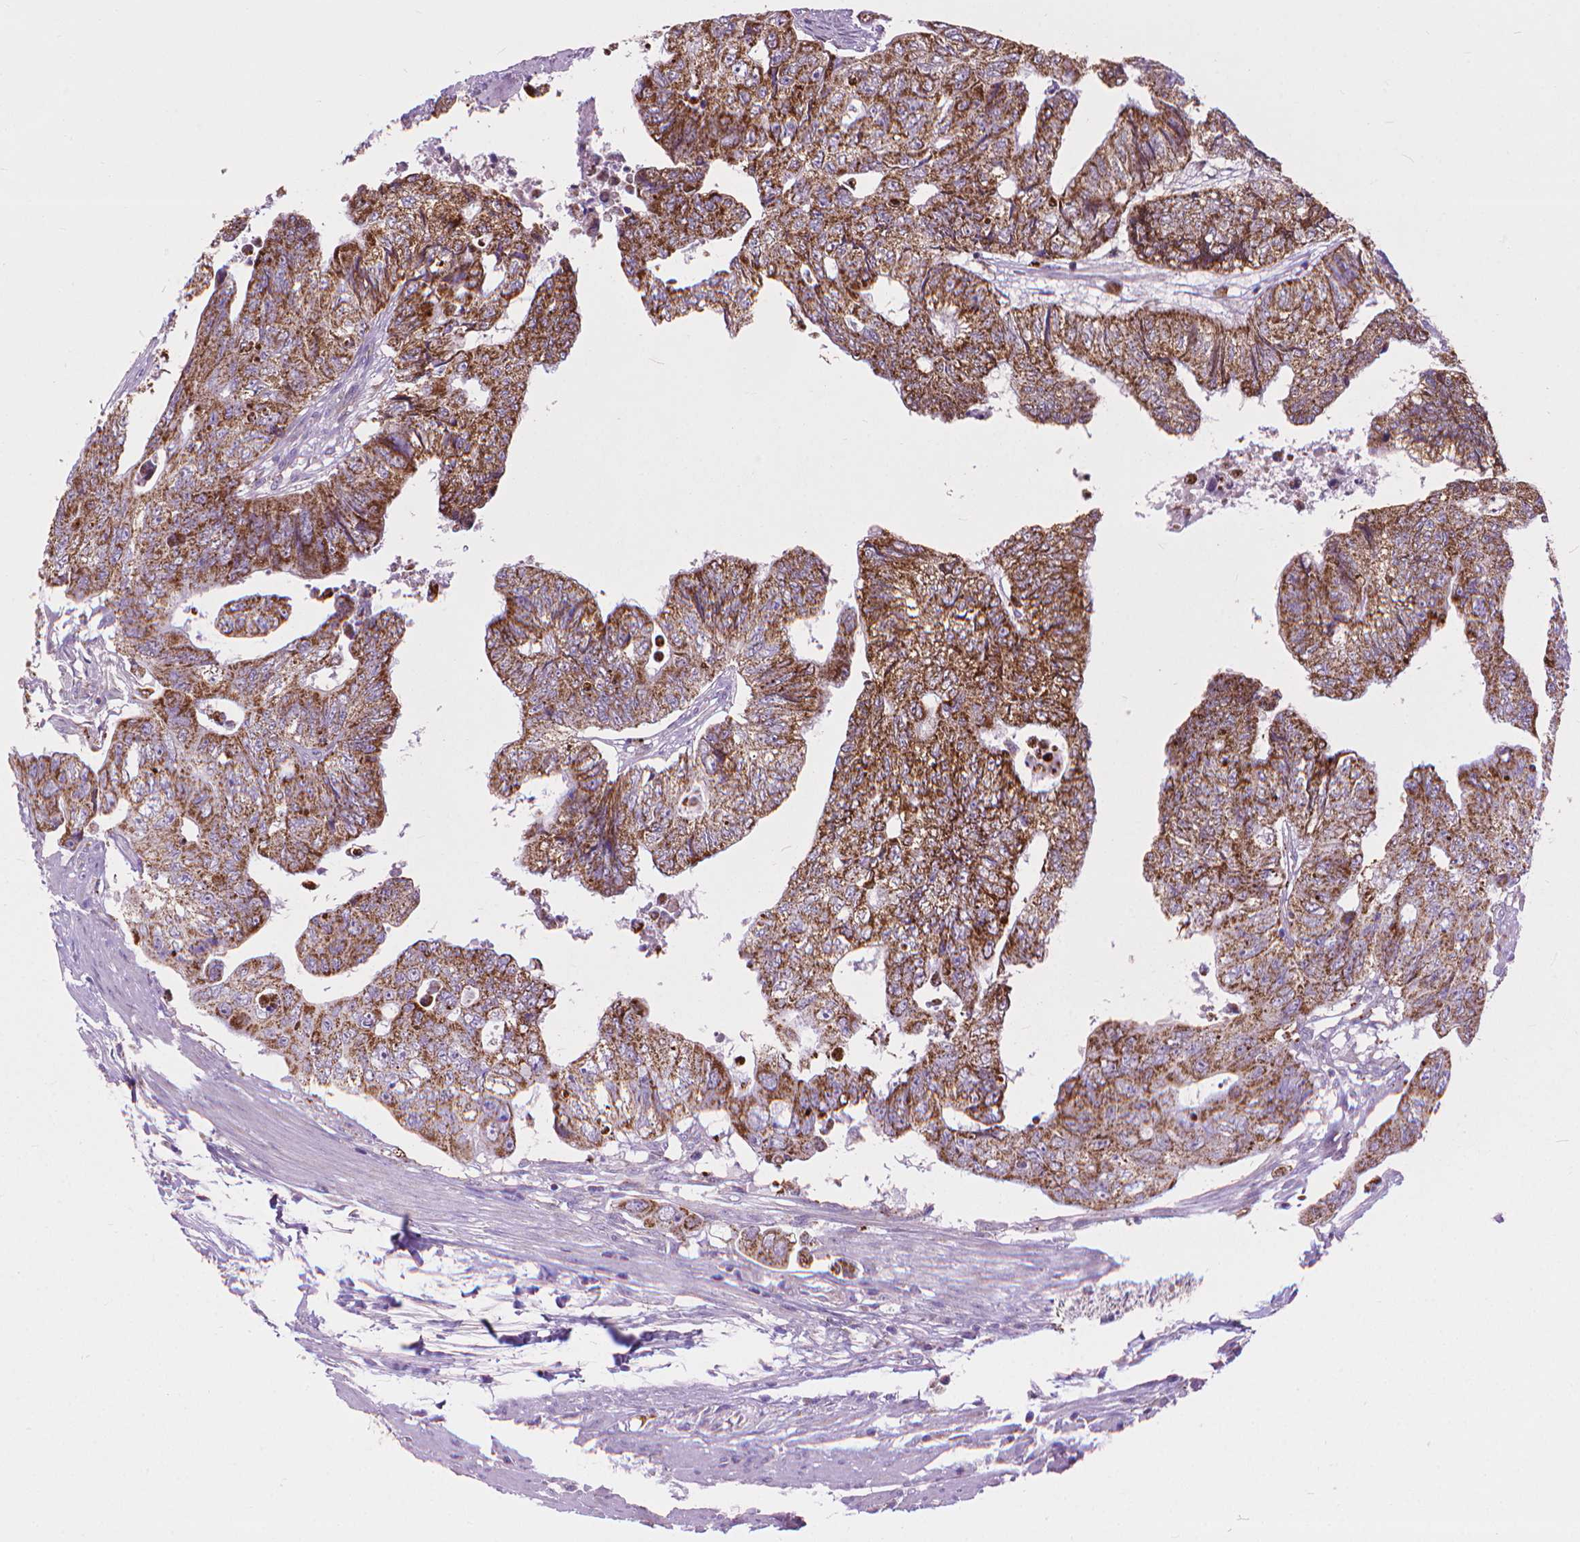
{"staining": {"intensity": "strong", "quantity": ">75%", "location": "cytoplasmic/membranous"}, "tissue": "colorectal cancer", "cell_type": "Tumor cells", "image_type": "cancer", "snomed": [{"axis": "morphology", "description": "Adenocarcinoma, NOS"}, {"axis": "topography", "description": "Colon"}], "caption": "Strong cytoplasmic/membranous protein staining is present in approximately >75% of tumor cells in colorectal adenocarcinoma.", "gene": "VDAC1", "patient": {"sex": "male", "age": 57}}